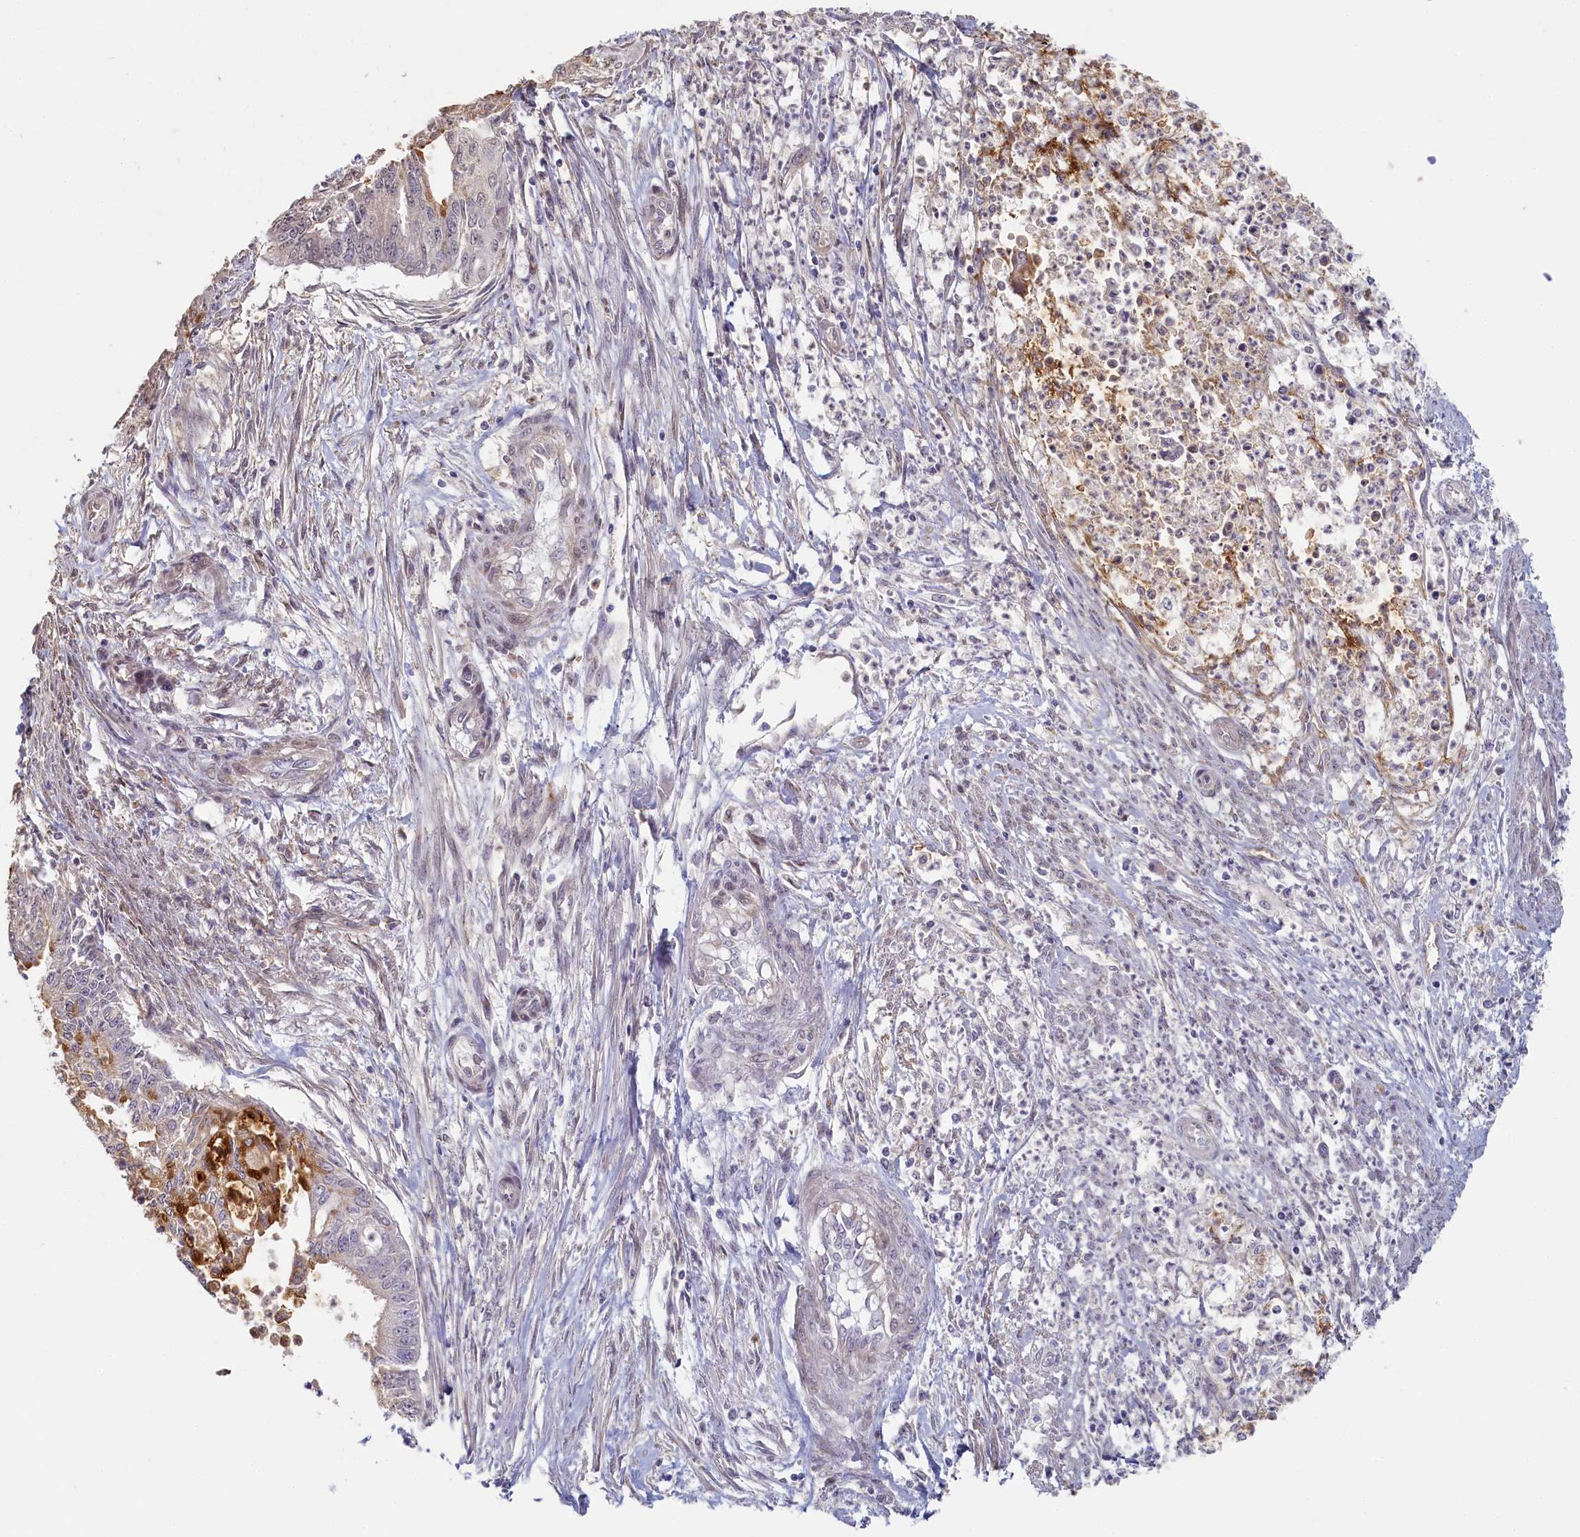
{"staining": {"intensity": "negative", "quantity": "none", "location": "none"}, "tissue": "endometrial cancer", "cell_type": "Tumor cells", "image_type": "cancer", "snomed": [{"axis": "morphology", "description": "Adenocarcinoma, NOS"}, {"axis": "topography", "description": "Endometrium"}], "caption": "Micrograph shows no protein staining in tumor cells of endometrial cancer tissue. (Brightfield microscopy of DAB (3,3'-diaminobenzidine) immunohistochemistry (IHC) at high magnification).", "gene": "STX16", "patient": {"sex": "female", "age": 73}}